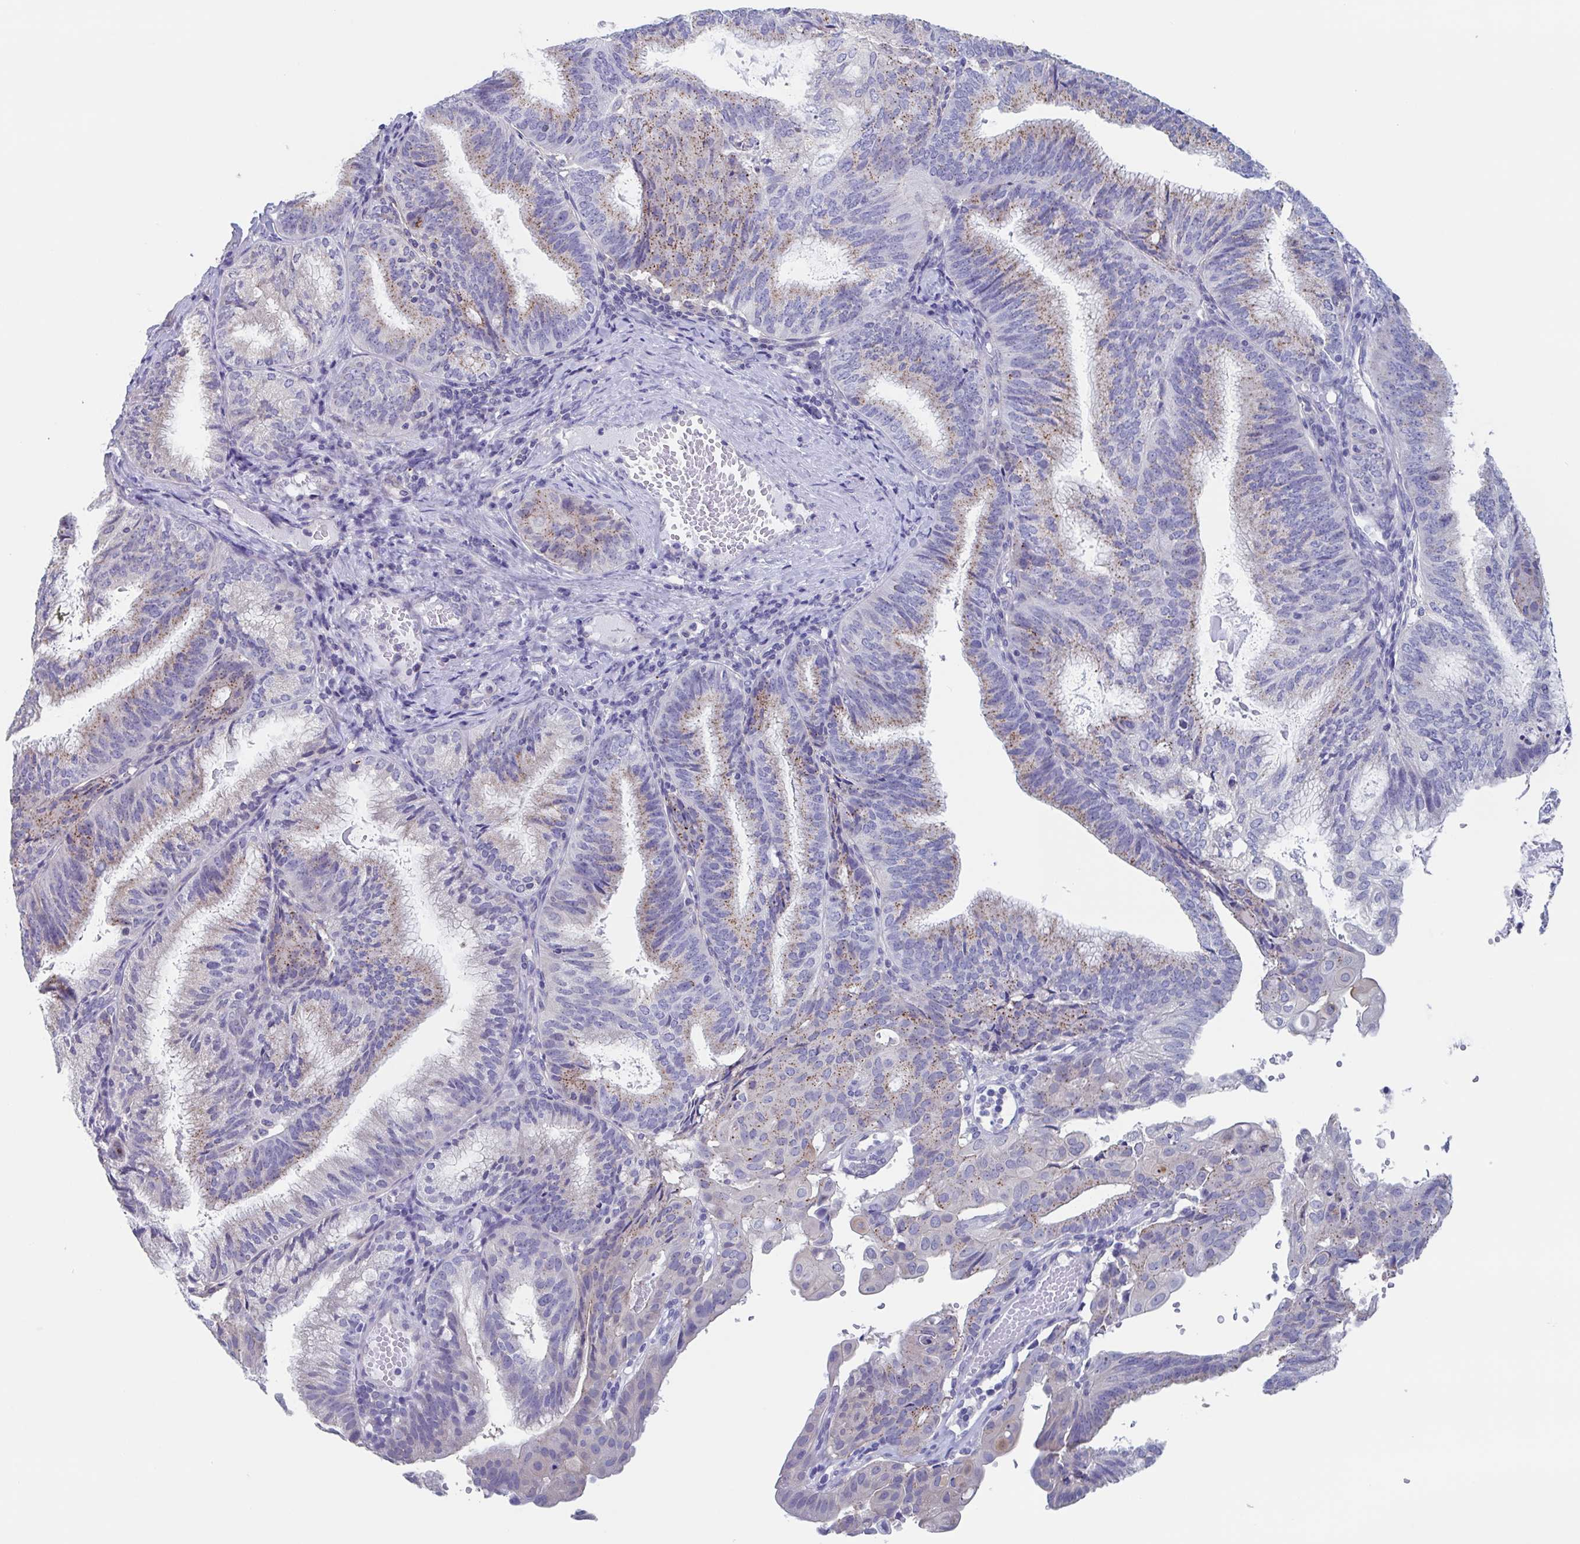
{"staining": {"intensity": "moderate", "quantity": "25%-75%", "location": "cytoplasmic/membranous"}, "tissue": "endometrial cancer", "cell_type": "Tumor cells", "image_type": "cancer", "snomed": [{"axis": "morphology", "description": "Adenocarcinoma, NOS"}, {"axis": "topography", "description": "Endometrium"}], "caption": "Moderate cytoplasmic/membranous expression is identified in approximately 25%-75% of tumor cells in endometrial adenocarcinoma.", "gene": "CHMP5", "patient": {"sex": "female", "age": 49}}